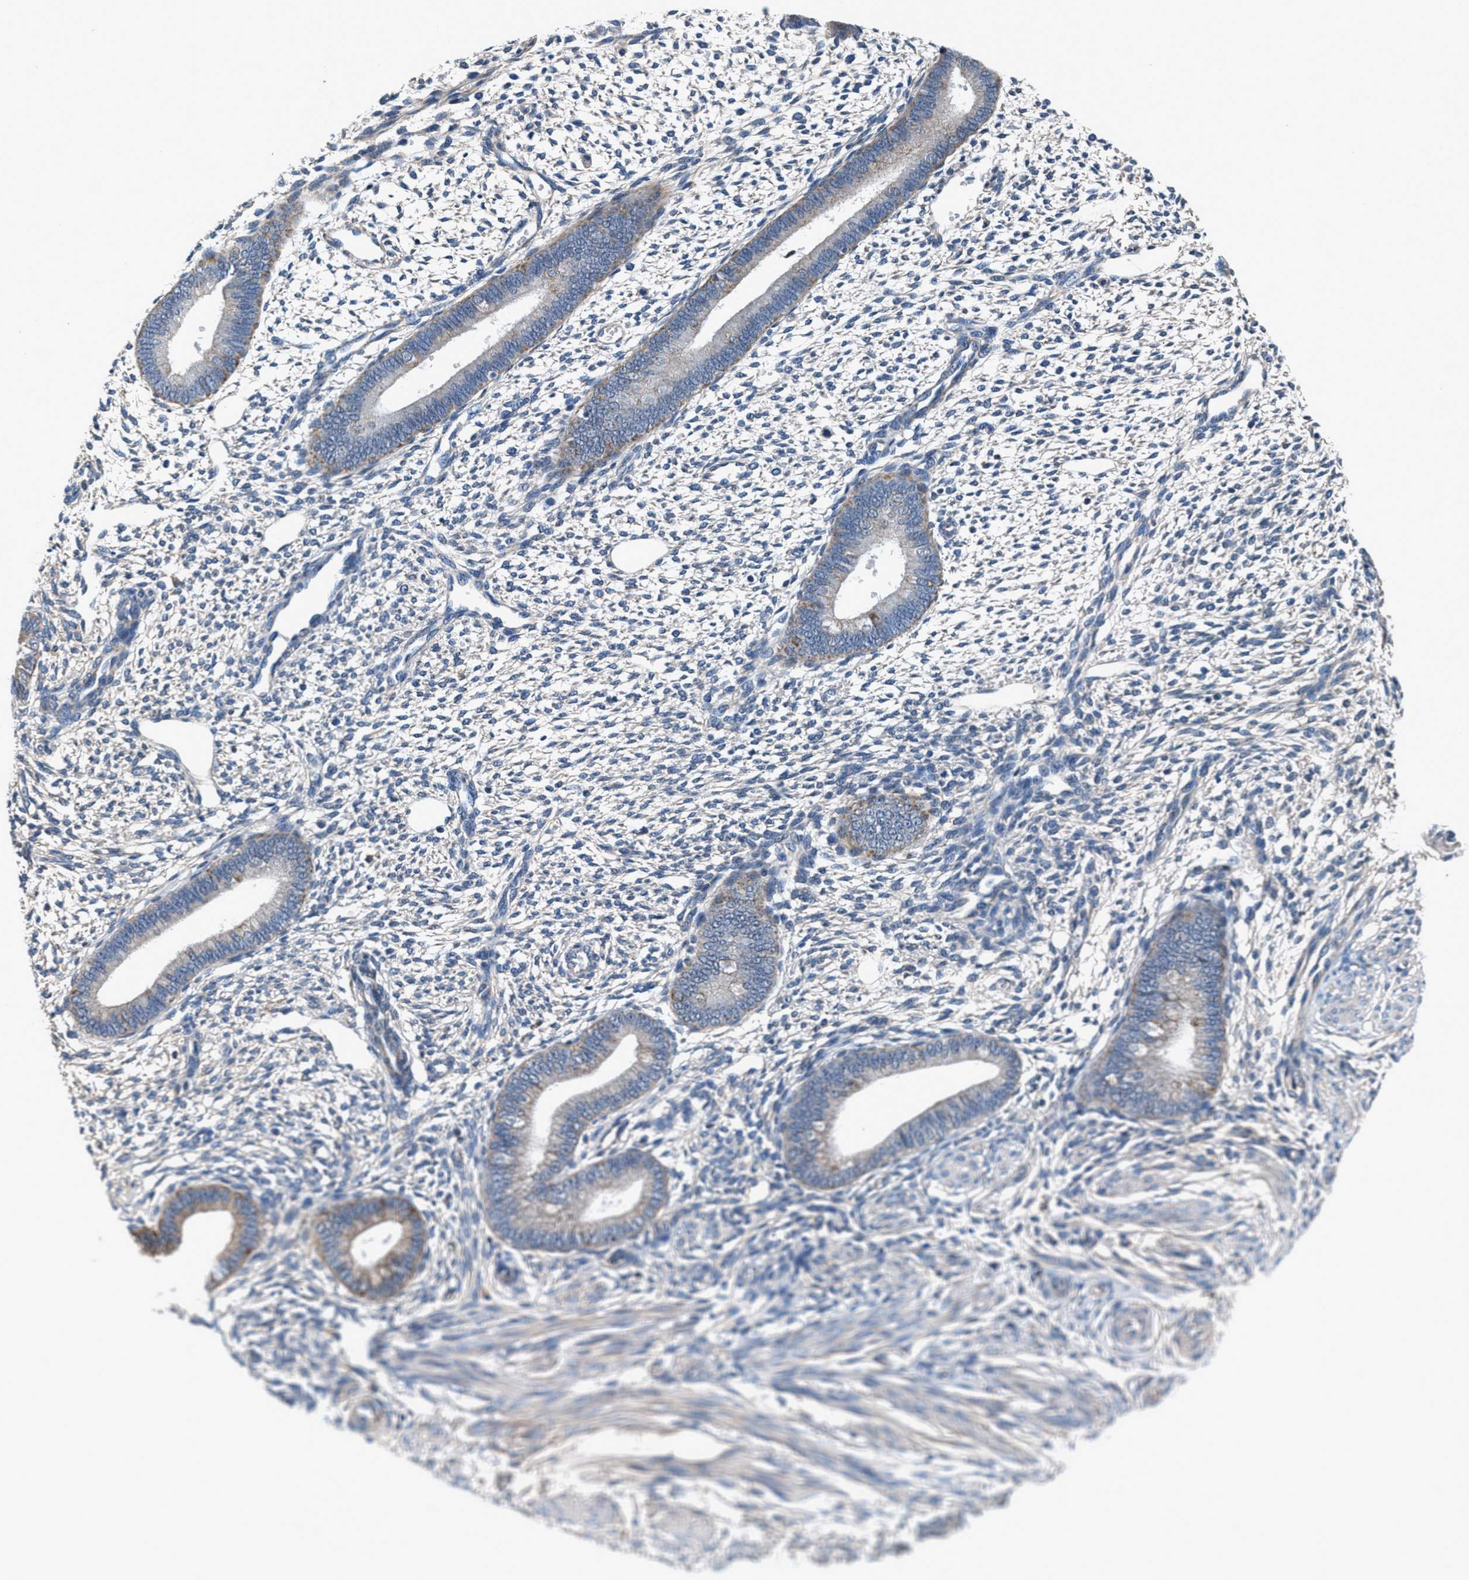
{"staining": {"intensity": "weak", "quantity": "<25%", "location": "cytoplasmic/membranous"}, "tissue": "endometrium", "cell_type": "Cells in endometrial stroma", "image_type": "normal", "snomed": [{"axis": "morphology", "description": "Normal tissue, NOS"}, {"axis": "topography", "description": "Endometrium"}], "caption": "An image of endometrium stained for a protein shows no brown staining in cells in endometrial stroma.", "gene": "NKTR", "patient": {"sex": "female", "age": 46}}